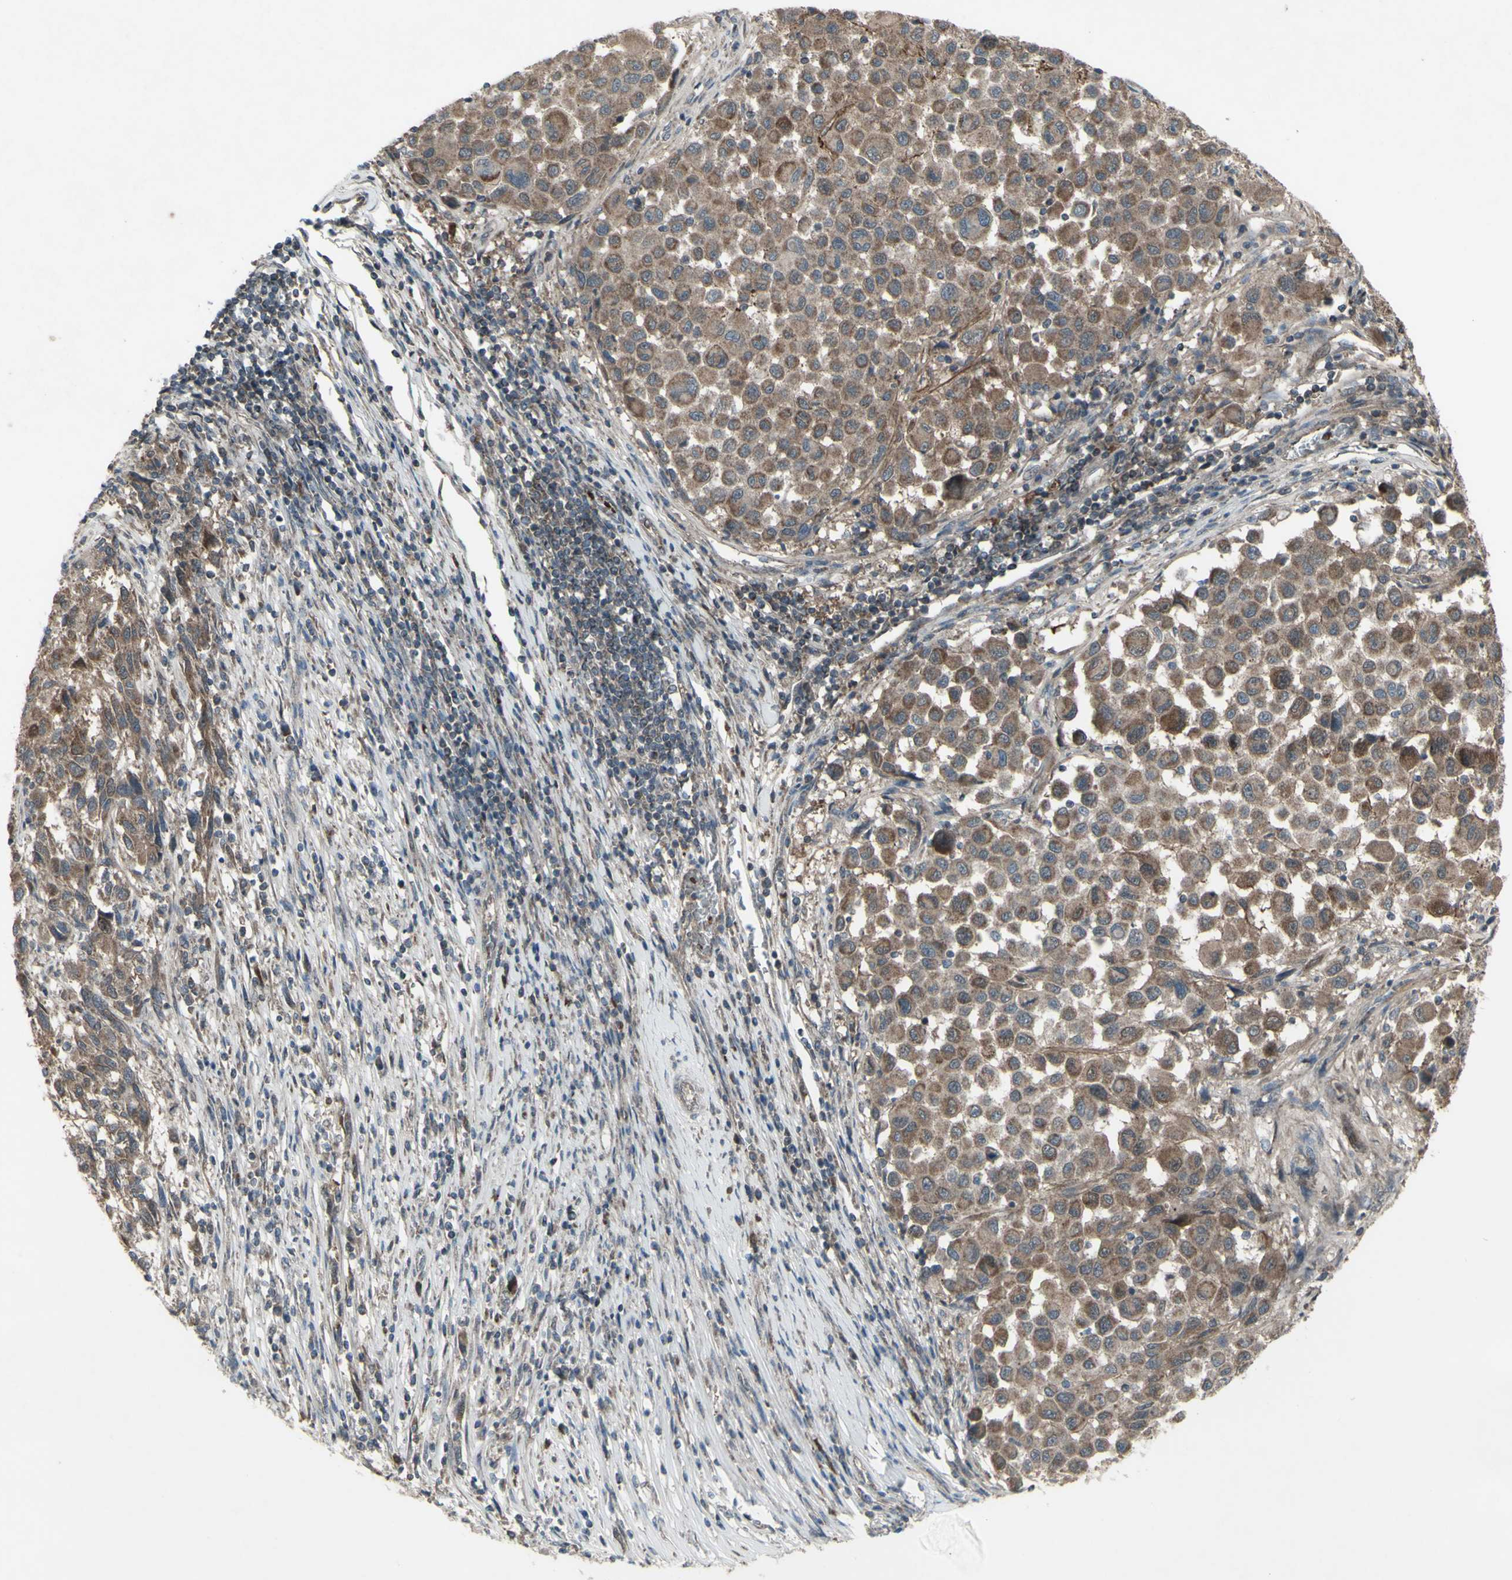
{"staining": {"intensity": "weak", "quantity": ">75%", "location": "cytoplasmic/membranous"}, "tissue": "melanoma", "cell_type": "Tumor cells", "image_type": "cancer", "snomed": [{"axis": "morphology", "description": "Malignant melanoma, Metastatic site"}, {"axis": "topography", "description": "Lymph node"}], "caption": "DAB immunohistochemical staining of human malignant melanoma (metastatic site) exhibits weak cytoplasmic/membranous protein expression in about >75% of tumor cells.", "gene": "SHC1", "patient": {"sex": "male", "age": 61}}